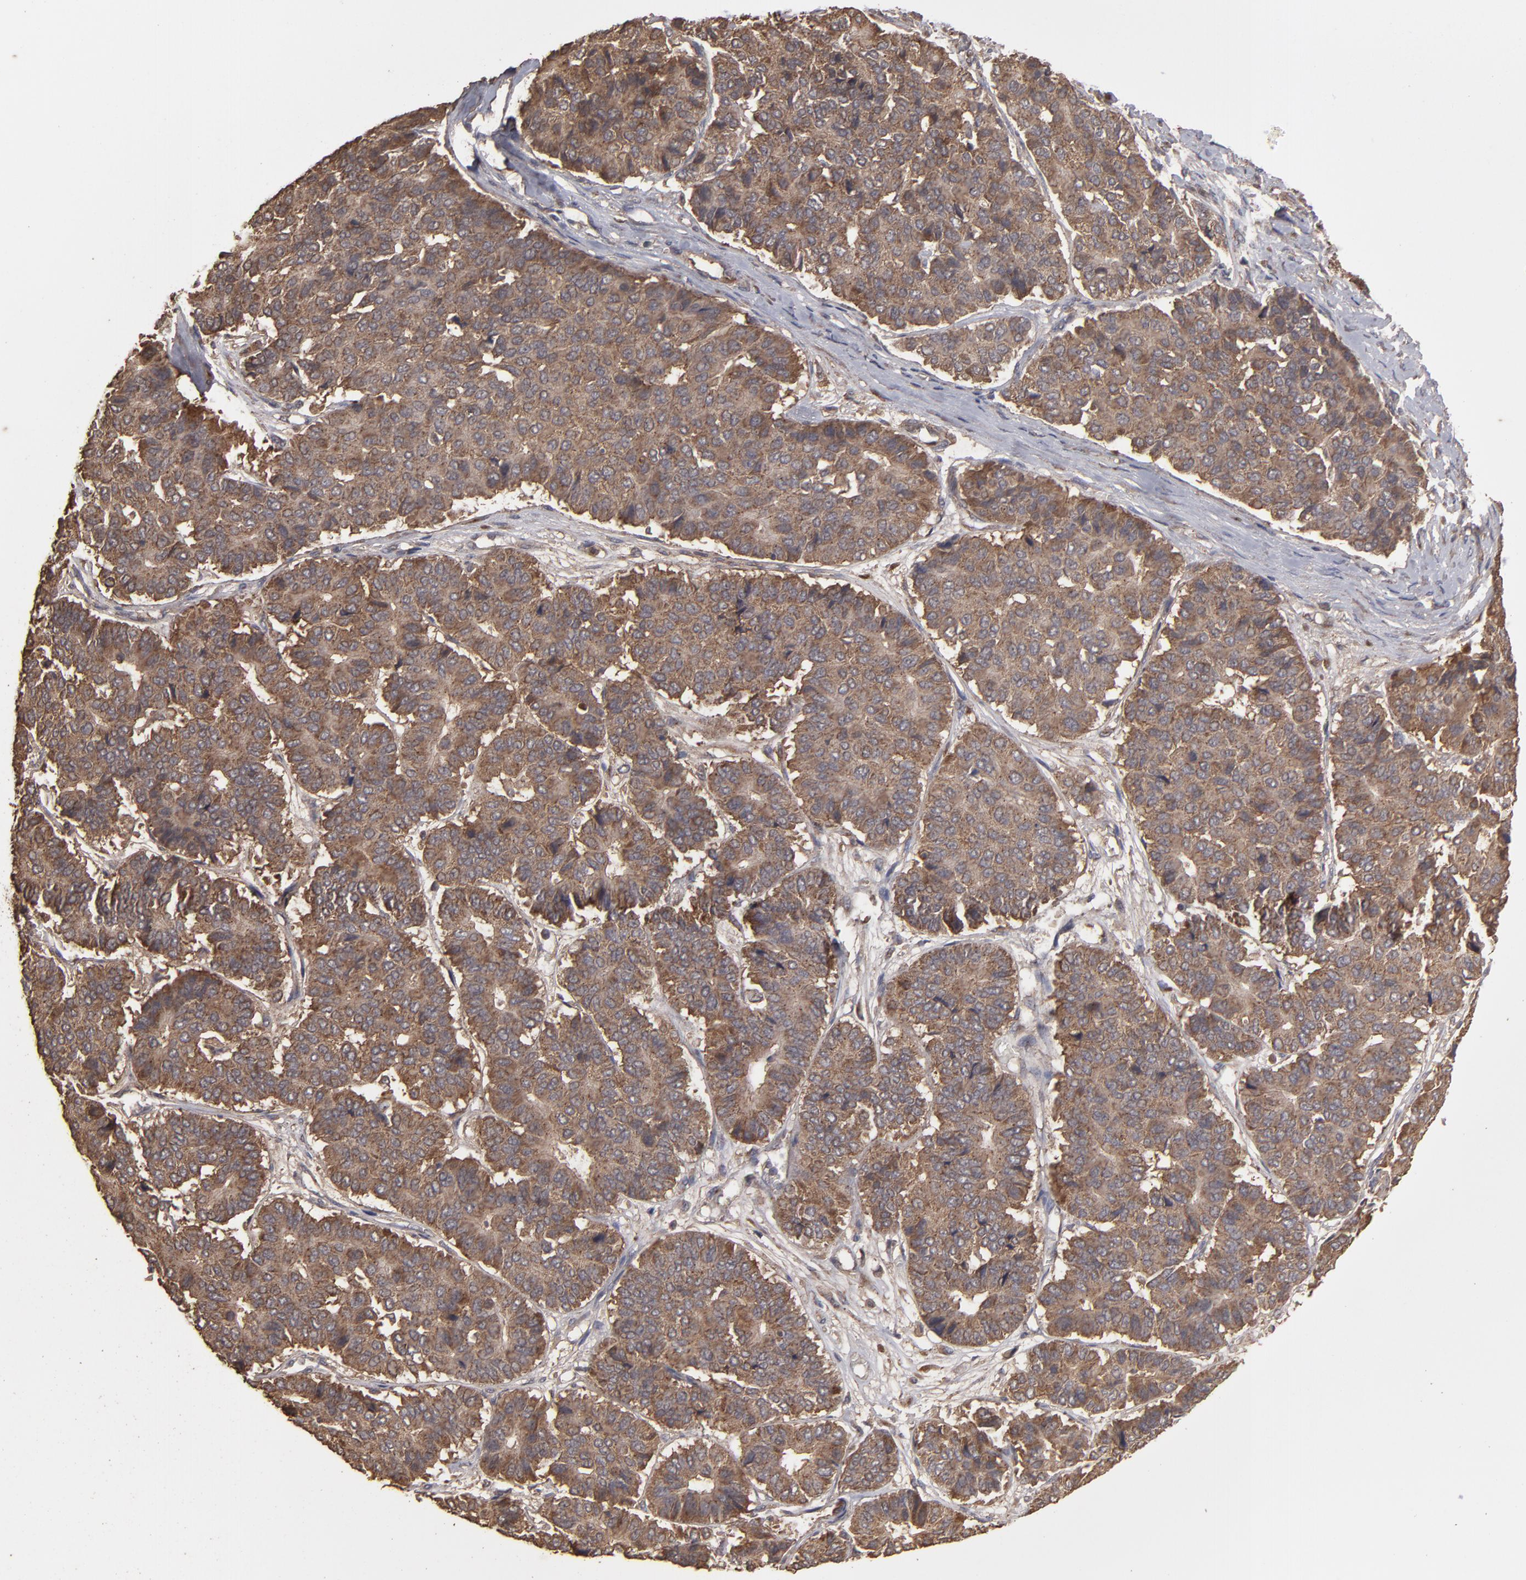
{"staining": {"intensity": "moderate", "quantity": ">75%", "location": "cytoplasmic/membranous"}, "tissue": "pancreatic cancer", "cell_type": "Tumor cells", "image_type": "cancer", "snomed": [{"axis": "morphology", "description": "Adenocarcinoma, NOS"}, {"axis": "topography", "description": "Pancreas"}], "caption": "Protein expression analysis of pancreatic cancer shows moderate cytoplasmic/membranous expression in about >75% of tumor cells.", "gene": "MMP2", "patient": {"sex": "male", "age": 50}}